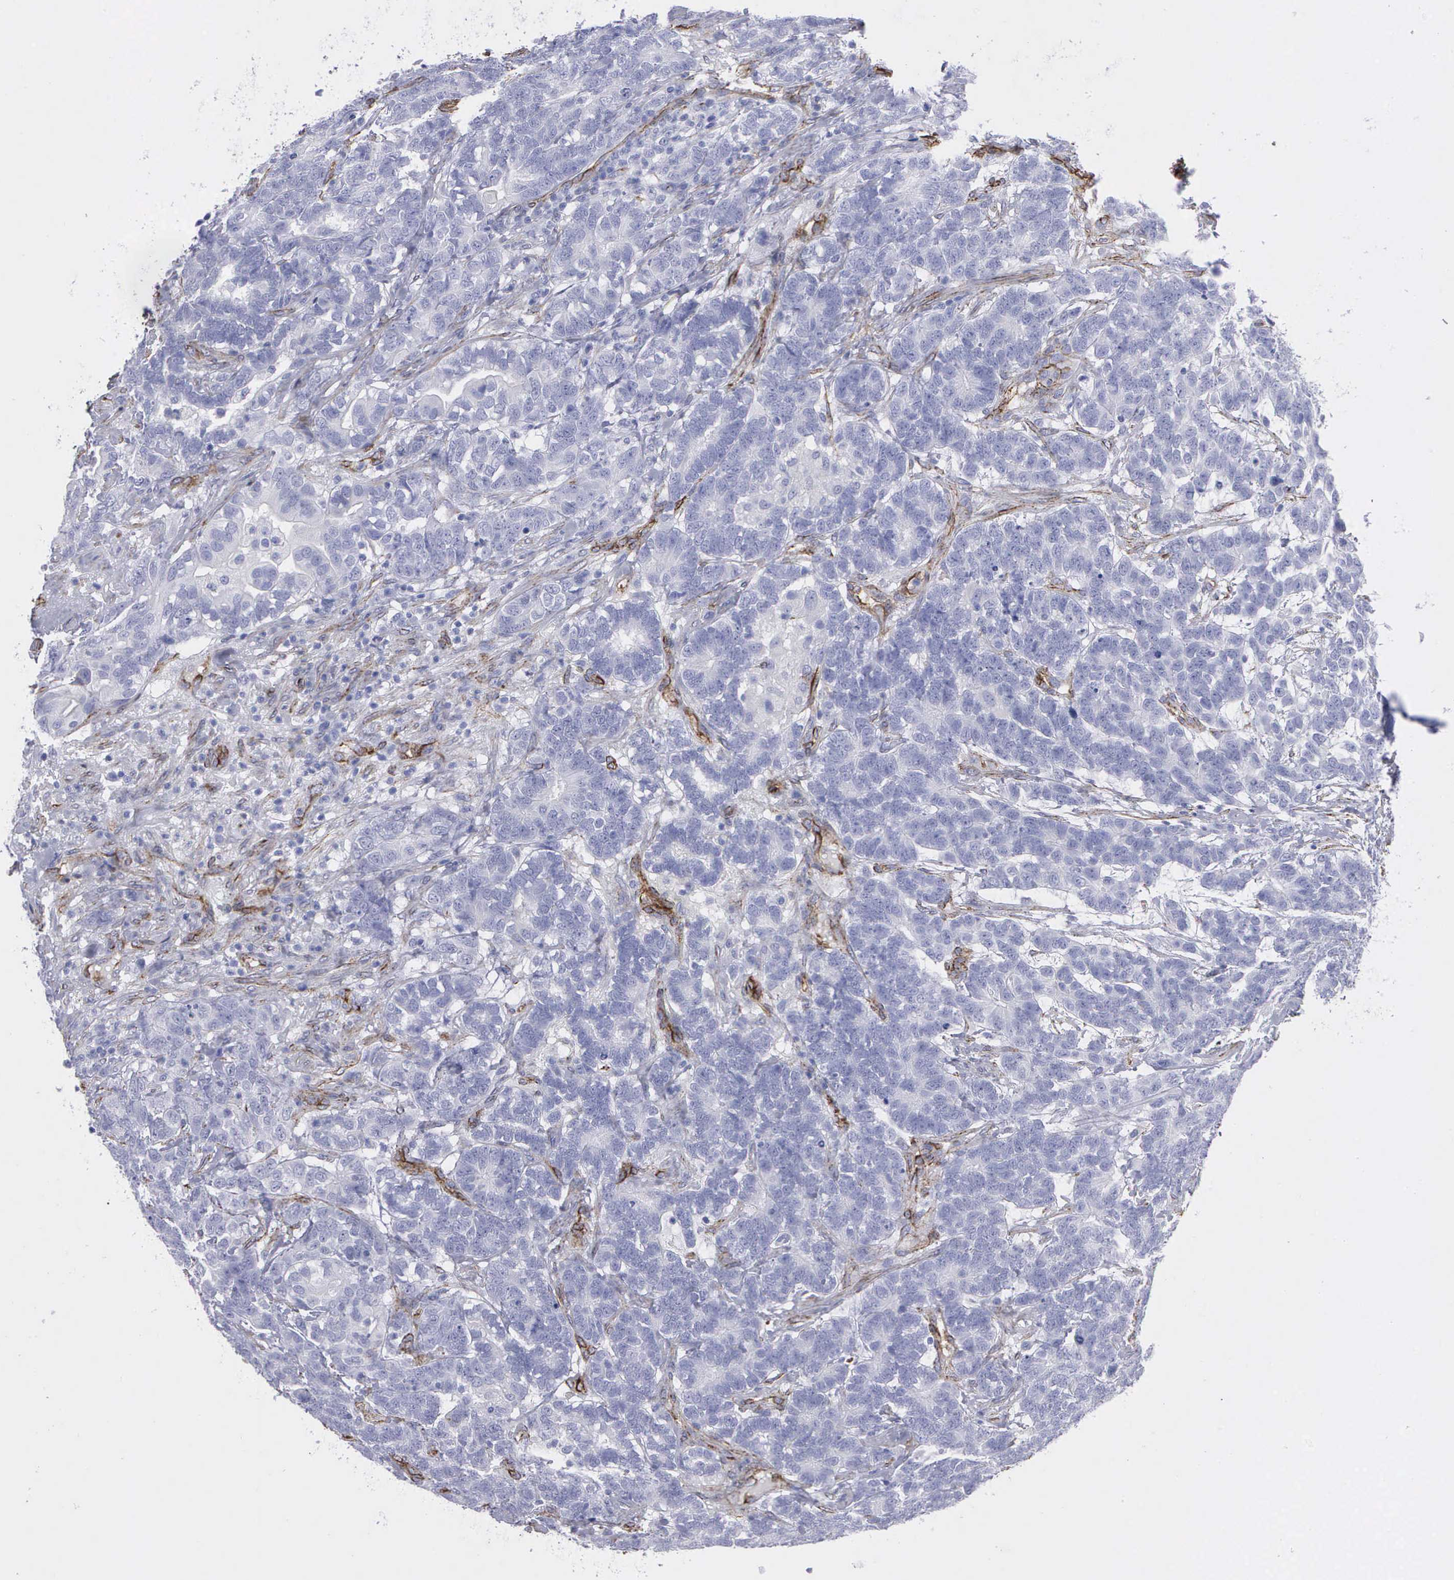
{"staining": {"intensity": "negative", "quantity": "none", "location": "none"}, "tissue": "testis cancer", "cell_type": "Tumor cells", "image_type": "cancer", "snomed": [{"axis": "morphology", "description": "Carcinoma, Embryonal, NOS"}, {"axis": "topography", "description": "Testis"}], "caption": "Human embryonal carcinoma (testis) stained for a protein using immunohistochemistry exhibits no expression in tumor cells.", "gene": "MAGEB10", "patient": {"sex": "male", "age": 26}}